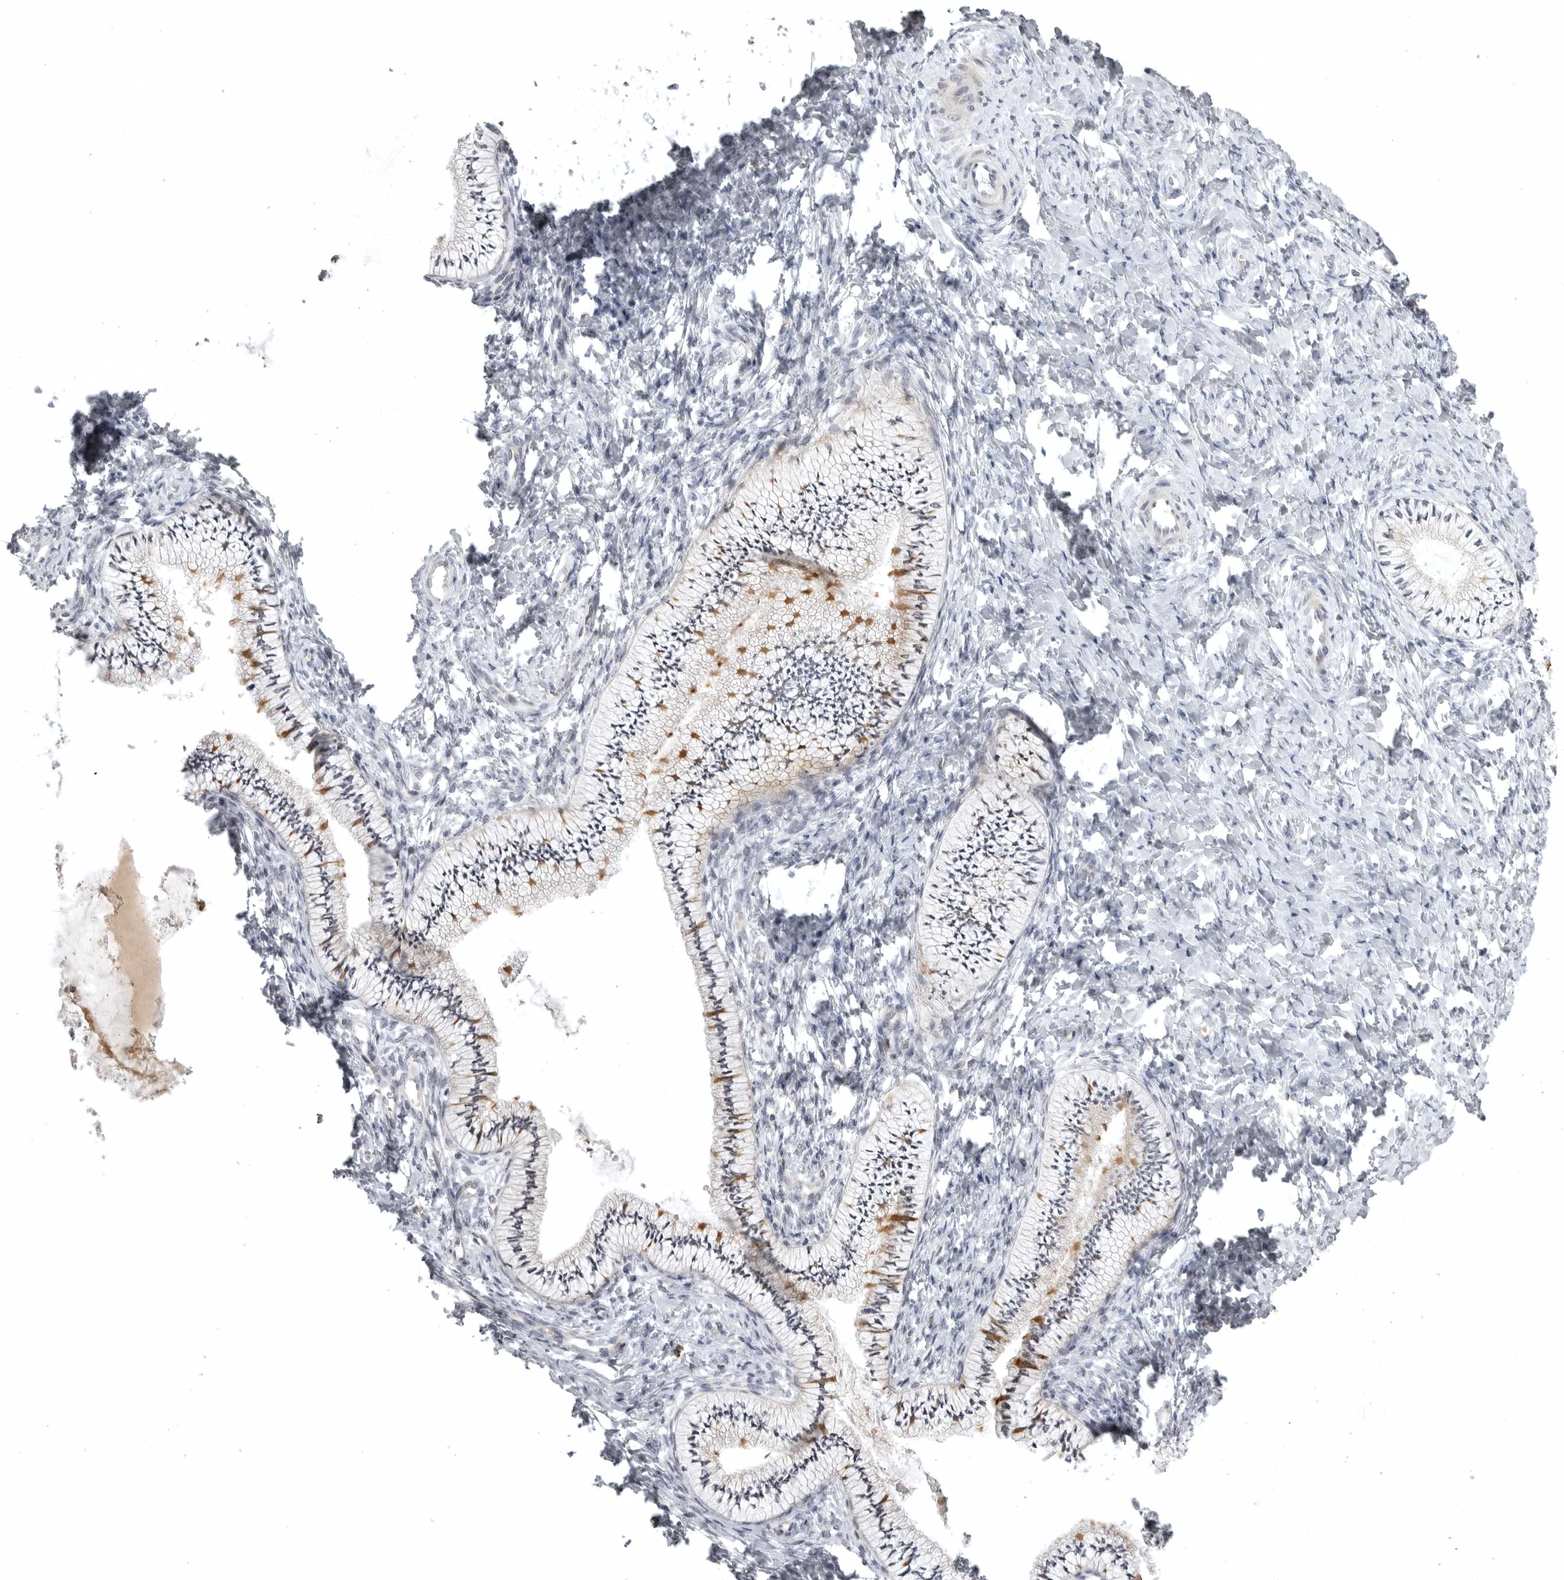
{"staining": {"intensity": "moderate", "quantity": "<25%", "location": "cytoplasmic/membranous"}, "tissue": "cervix", "cell_type": "Glandular cells", "image_type": "normal", "snomed": [{"axis": "morphology", "description": "Normal tissue, NOS"}, {"axis": "topography", "description": "Cervix"}], "caption": "Immunohistochemical staining of normal human cervix exhibits <25% levels of moderate cytoplasmic/membranous protein positivity in approximately <25% of glandular cells. Using DAB (3,3'-diaminobenzidine) (brown) and hematoxylin (blue) stains, captured at high magnification using brightfield microscopy.", "gene": "CD300LD", "patient": {"sex": "female", "age": 36}}